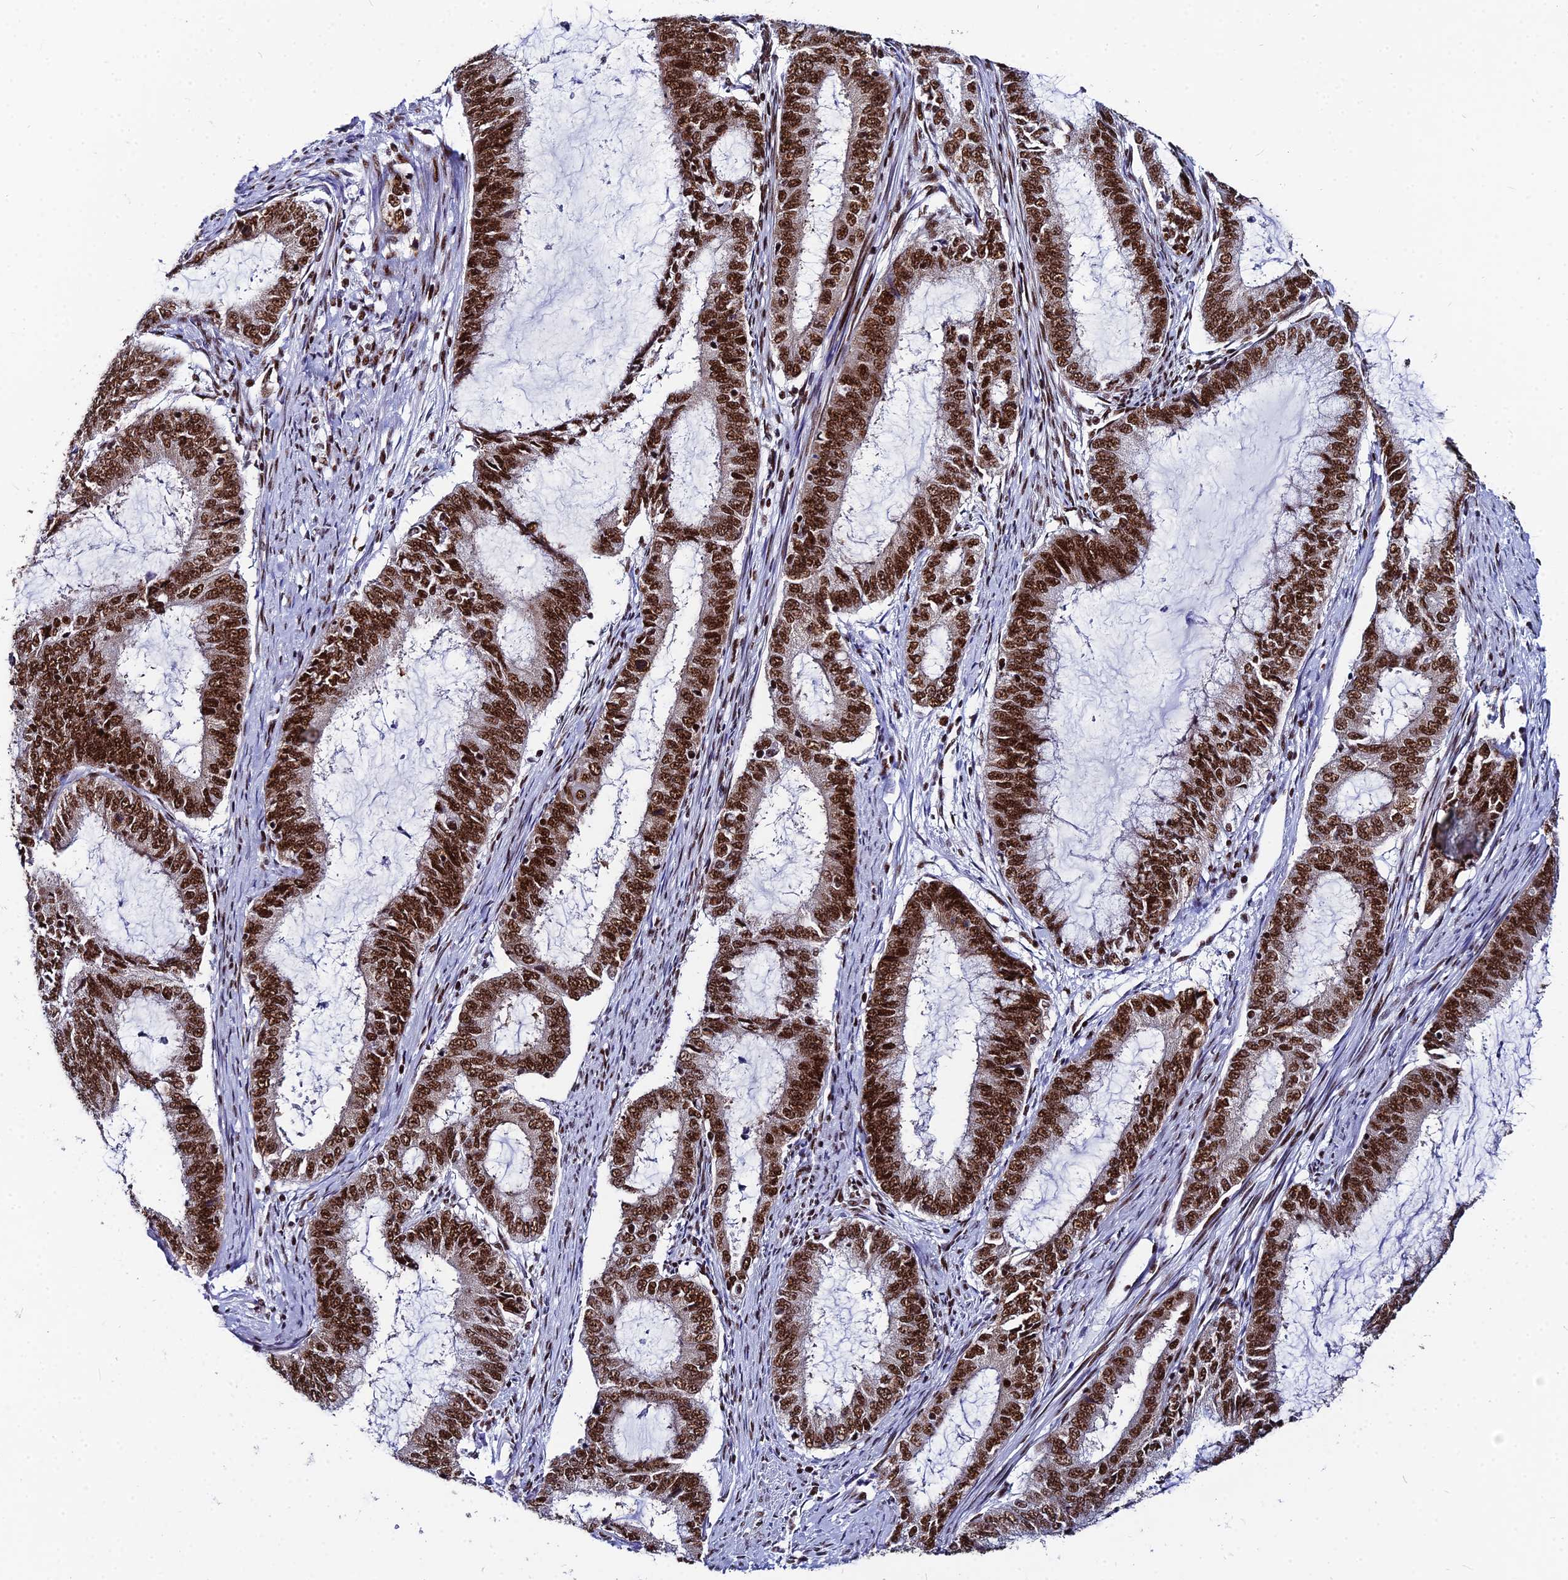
{"staining": {"intensity": "strong", "quantity": ">75%", "location": "nuclear"}, "tissue": "endometrial cancer", "cell_type": "Tumor cells", "image_type": "cancer", "snomed": [{"axis": "morphology", "description": "Adenocarcinoma, NOS"}, {"axis": "topography", "description": "Endometrium"}], "caption": "About >75% of tumor cells in endometrial cancer (adenocarcinoma) reveal strong nuclear protein positivity as visualized by brown immunohistochemical staining.", "gene": "HNRNPH1", "patient": {"sex": "female", "age": 51}}